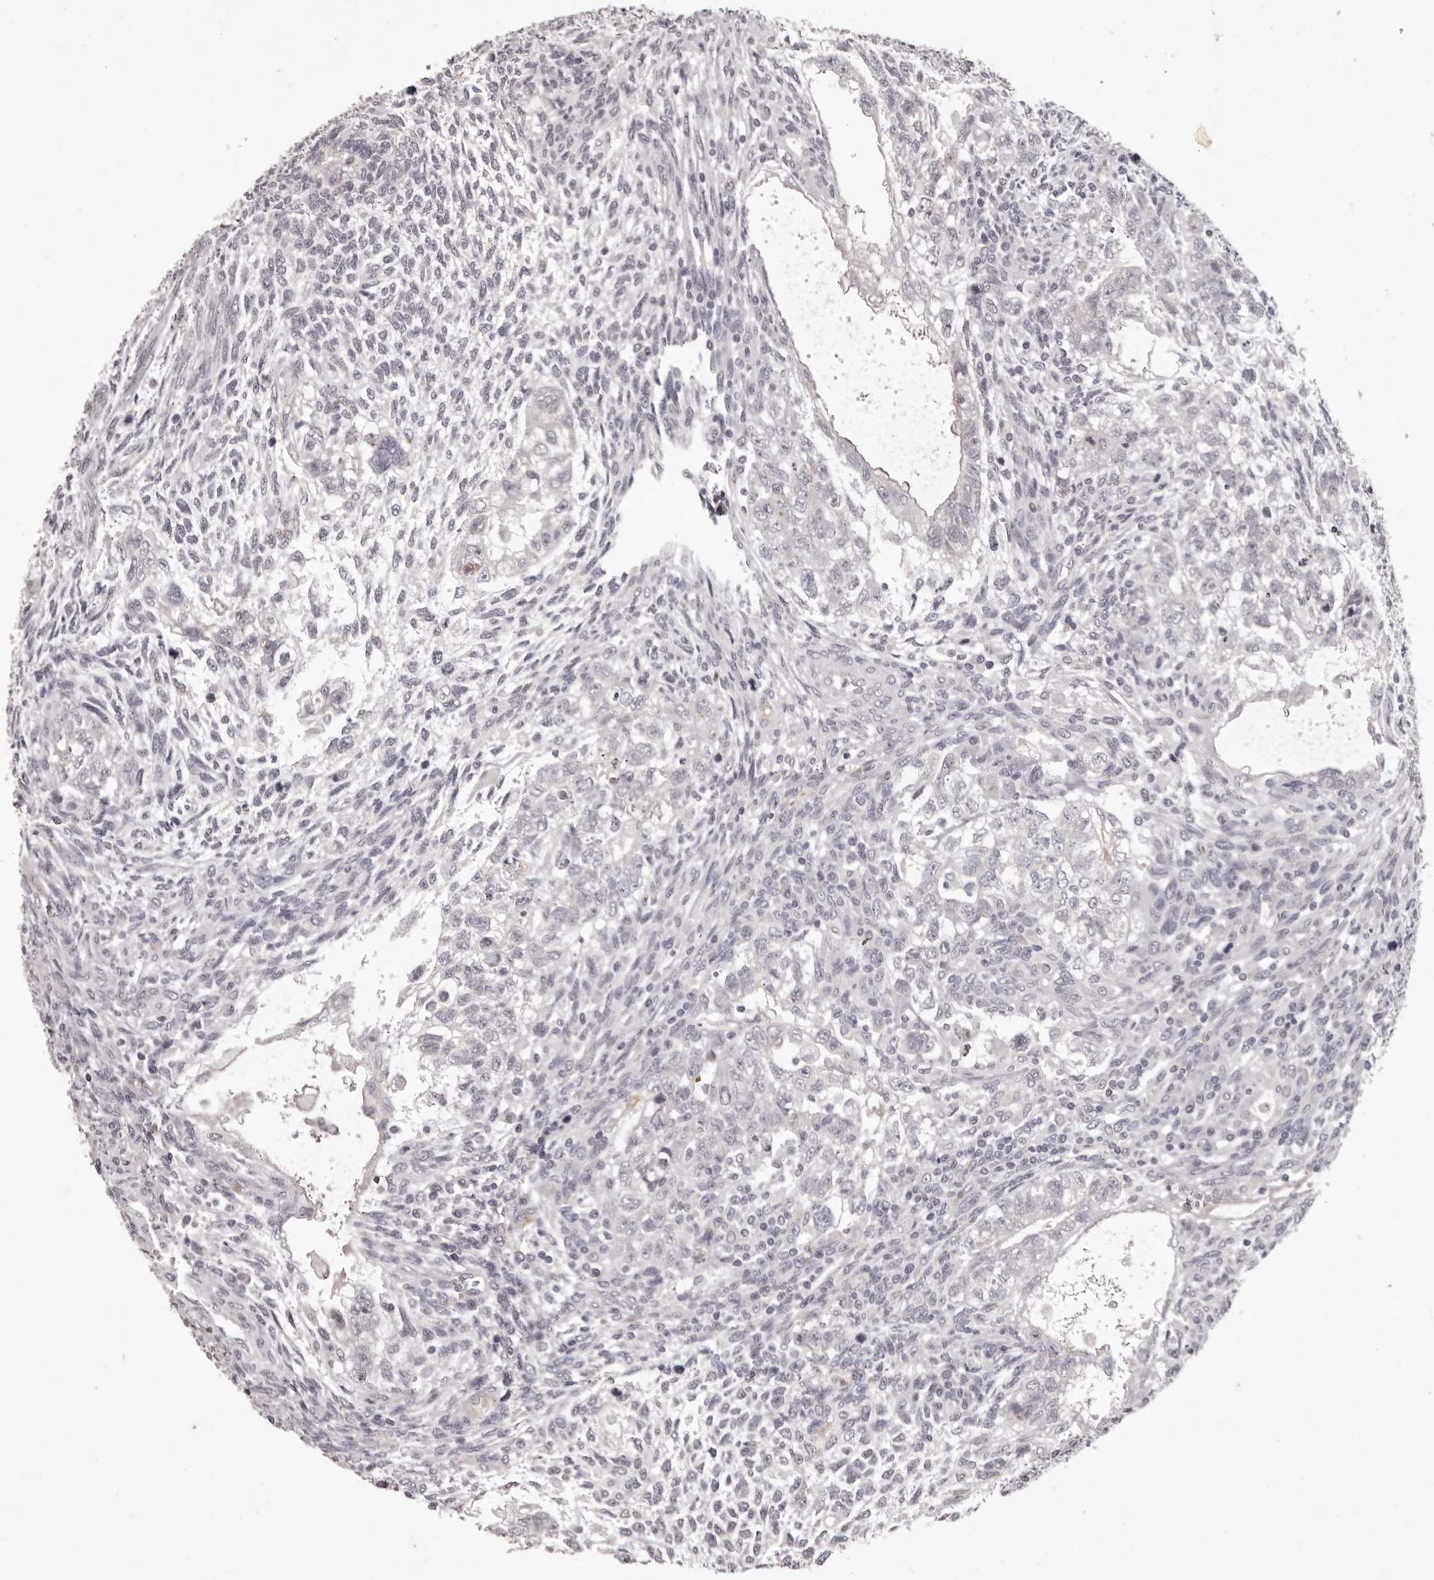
{"staining": {"intensity": "negative", "quantity": "none", "location": "none"}, "tissue": "testis cancer", "cell_type": "Tumor cells", "image_type": "cancer", "snomed": [{"axis": "morphology", "description": "Carcinoma, Embryonal, NOS"}, {"axis": "topography", "description": "Testis"}], "caption": "The photomicrograph displays no significant staining in tumor cells of testis cancer.", "gene": "GPR78", "patient": {"sex": "male", "age": 37}}